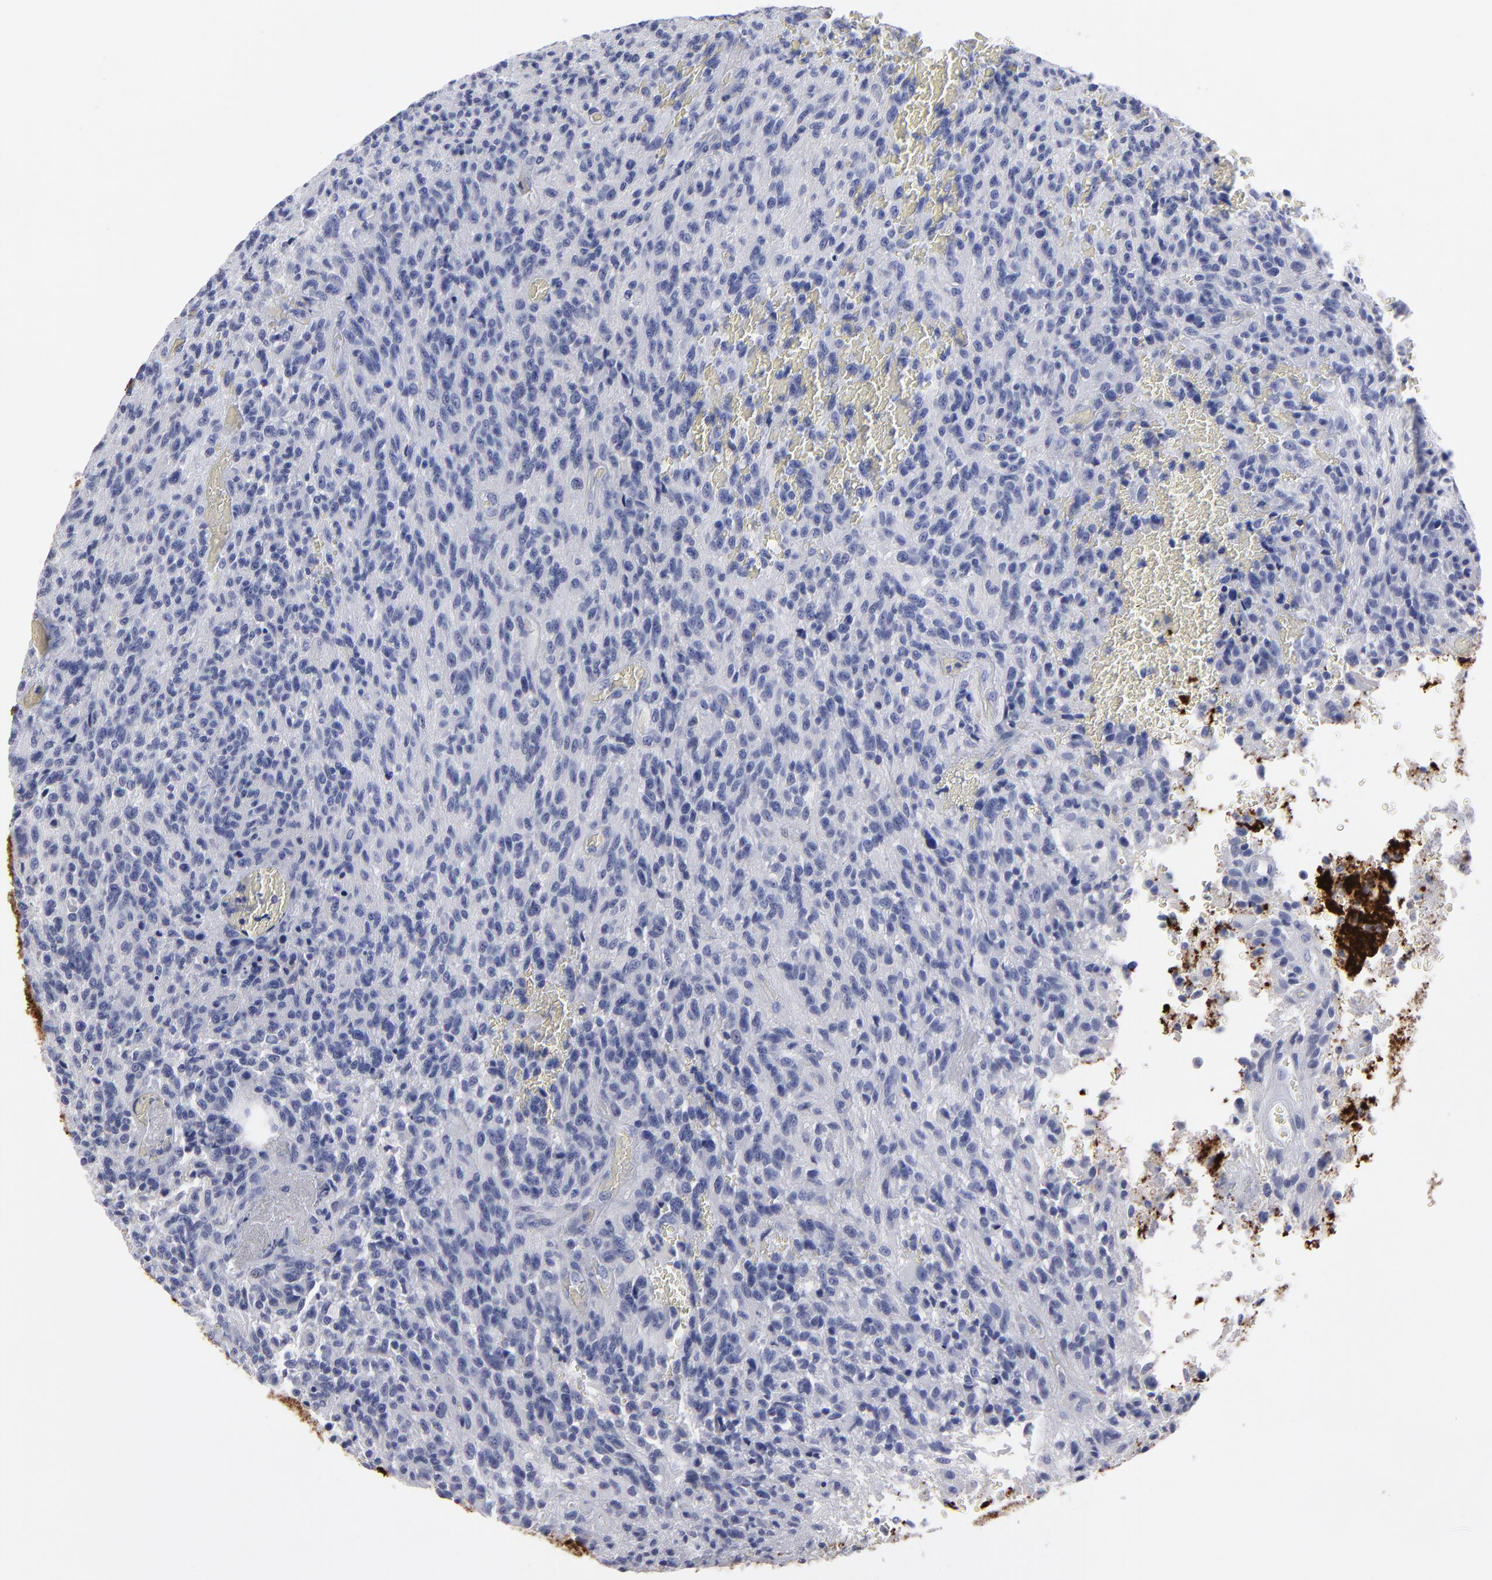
{"staining": {"intensity": "negative", "quantity": "none", "location": "none"}, "tissue": "glioma", "cell_type": "Tumor cells", "image_type": "cancer", "snomed": [{"axis": "morphology", "description": "Normal tissue, NOS"}, {"axis": "morphology", "description": "Glioma, malignant, High grade"}, {"axis": "topography", "description": "Cerebral cortex"}], "caption": "Protein analysis of malignant glioma (high-grade) demonstrates no significant staining in tumor cells.", "gene": "CADM3", "patient": {"sex": "male", "age": 56}}